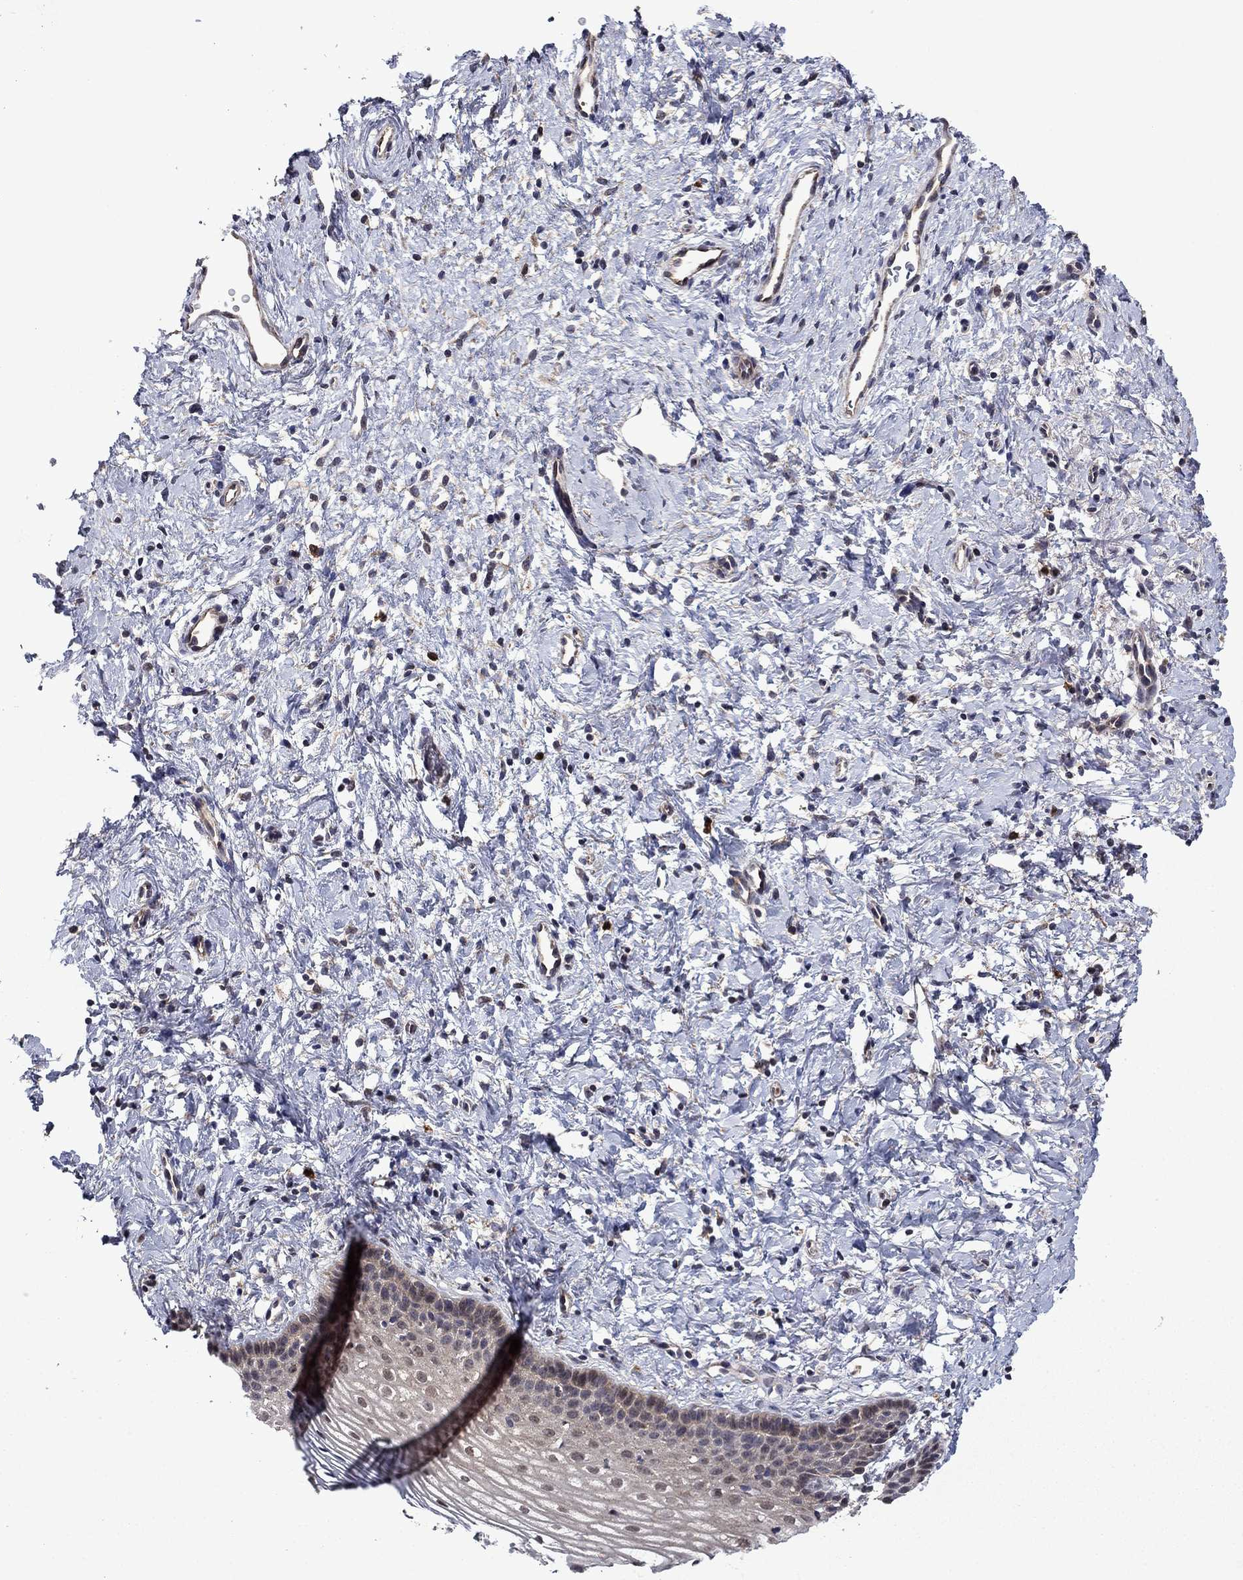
{"staining": {"intensity": "negative", "quantity": "none", "location": "none"}, "tissue": "cervix", "cell_type": "Glandular cells", "image_type": "normal", "snomed": [{"axis": "morphology", "description": "Normal tissue, NOS"}, {"axis": "topography", "description": "Cervix"}], "caption": "Immunohistochemistry image of benign human cervix stained for a protein (brown), which reveals no positivity in glandular cells. (Immunohistochemistry, brightfield microscopy, high magnification).", "gene": "TPMT", "patient": {"sex": "female", "age": 39}}